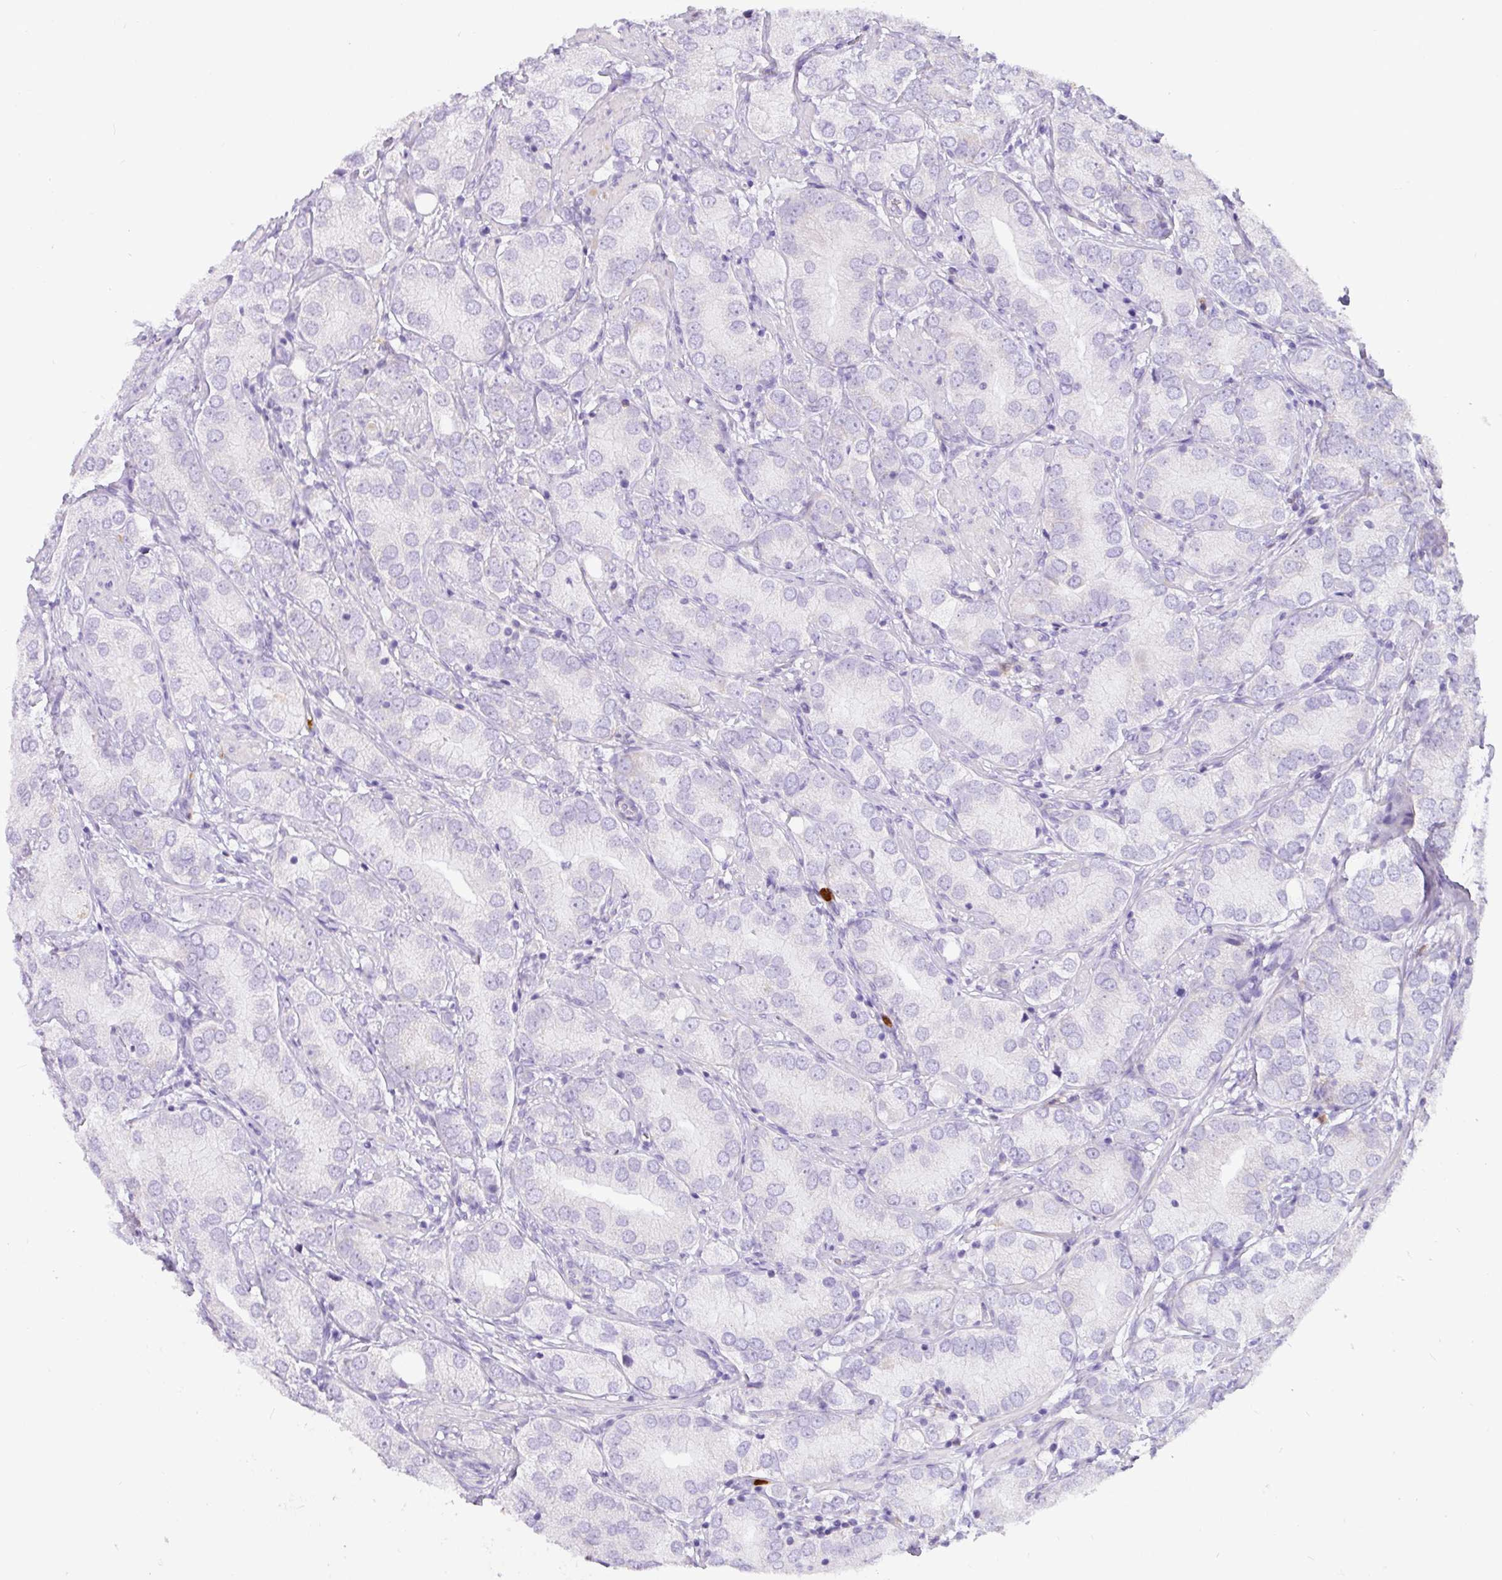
{"staining": {"intensity": "negative", "quantity": "none", "location": "none"}, "tissue": "prostate cancer", "cell_type": "Tumor cells", "image_type": "cancer", "snomed": [{"axis": "morphology", "description": "Adenocarcinoma, High grade"}, {"axis": "topography", "description": "Prostate"}], "caption": "DAB (3,3'-diaminobenzidine) immunohistochemical staining of human prostate adenocarcinoma (high-grade) exhibits no significant positivity in tumor cells.", "gene": "SH2D3C", "patient": {"sex": "male", "age": 82}}